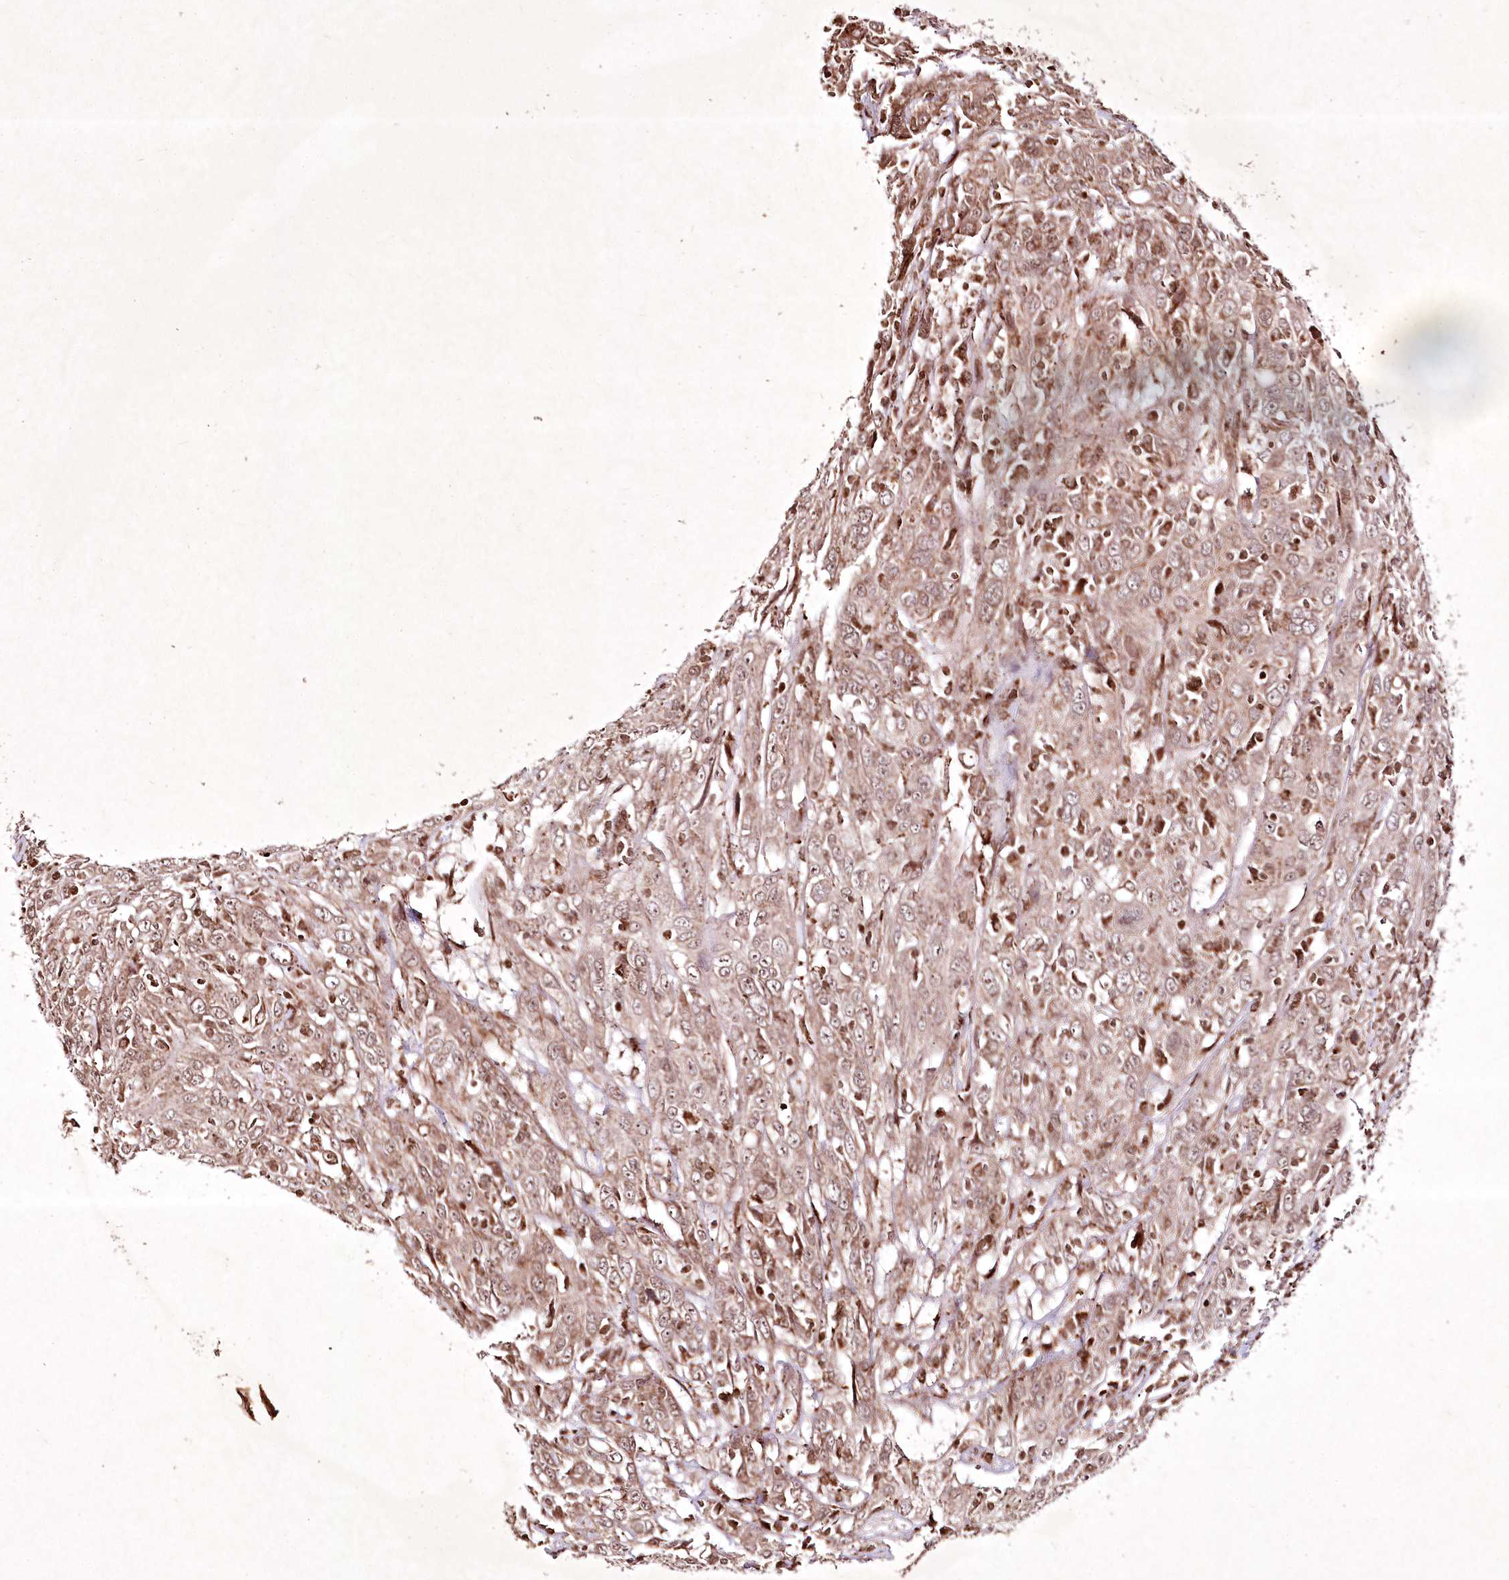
{"staining": {"intensity": "weak", "quantity": ">75%", "location": "cytoplasmic/membranous,nuclear"}, "tissue": "cervical cancer", "cell_type": "Tumor cells", "image_type": "cancer", "snomed": [{"axis": "morphology", "description": "Squamous cell carcinoma, NOS"}, {"axis": "topography", "description": "Cervix"}], "caption": "Human cervical cancer stained with a brown dye displays weak cytoplasmic/membranous and nuclear positive staining in about >75% of tumor cells.", "gene": "CARM1", "patient": {"sex": "female", "age": 46}}